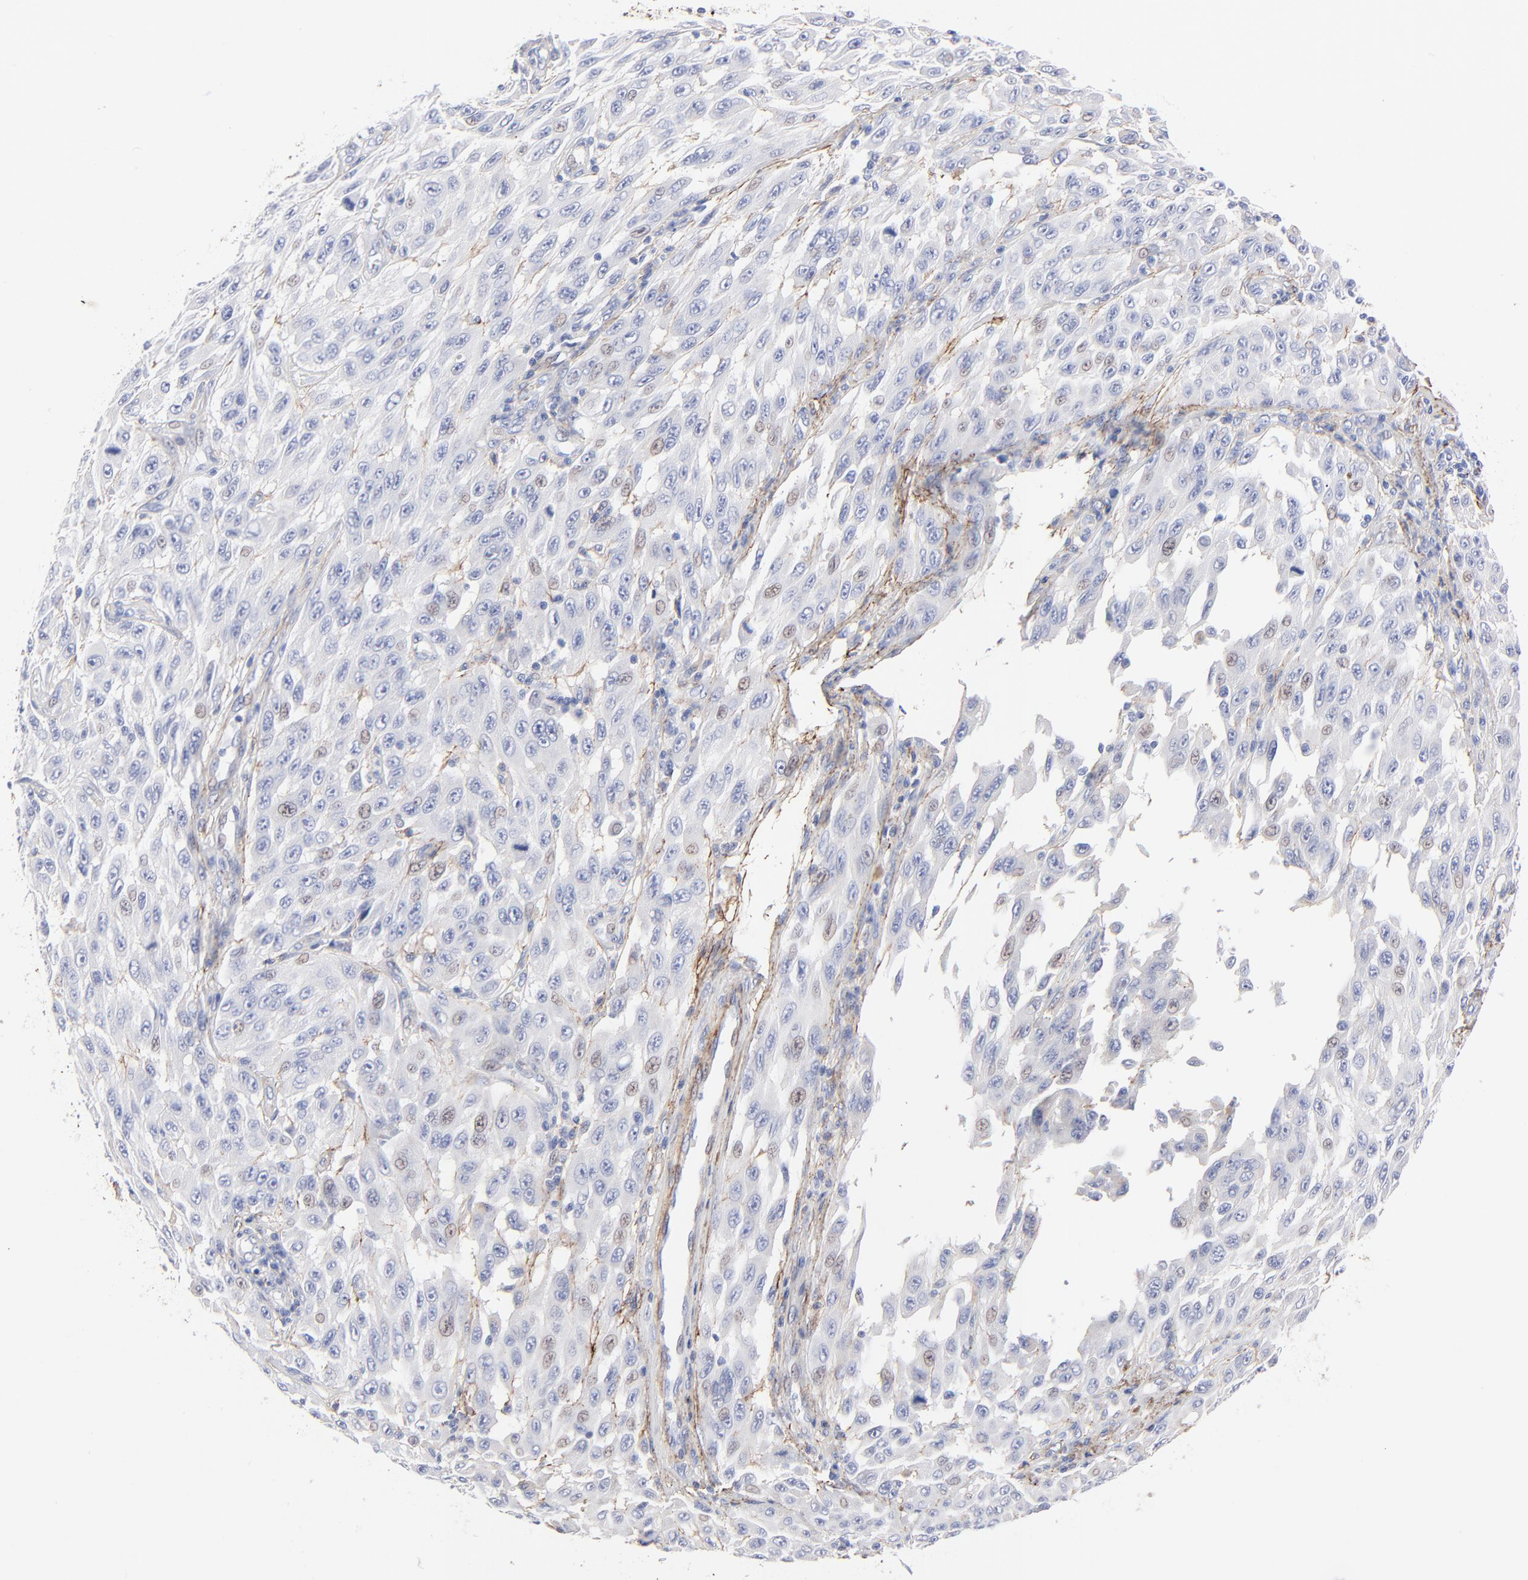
{"staining": {"intensity": "negative", "quantity": "none", "location": "none"}, "tissue": "melanoma", "cell_type": "Tumor cells", "image_type": "cancer", "snomed": [{"axis": "morphology", "description": "Malignant melanoma, NOS"}, {"axis": "topography", "description": "Skin"}], "caption": "Melanoma stained for a protein using immunohistochemistry demonstrates no staining tumor cells.", "gene": "FBLN2", "patient": {"sex": "male", "age": 30}}